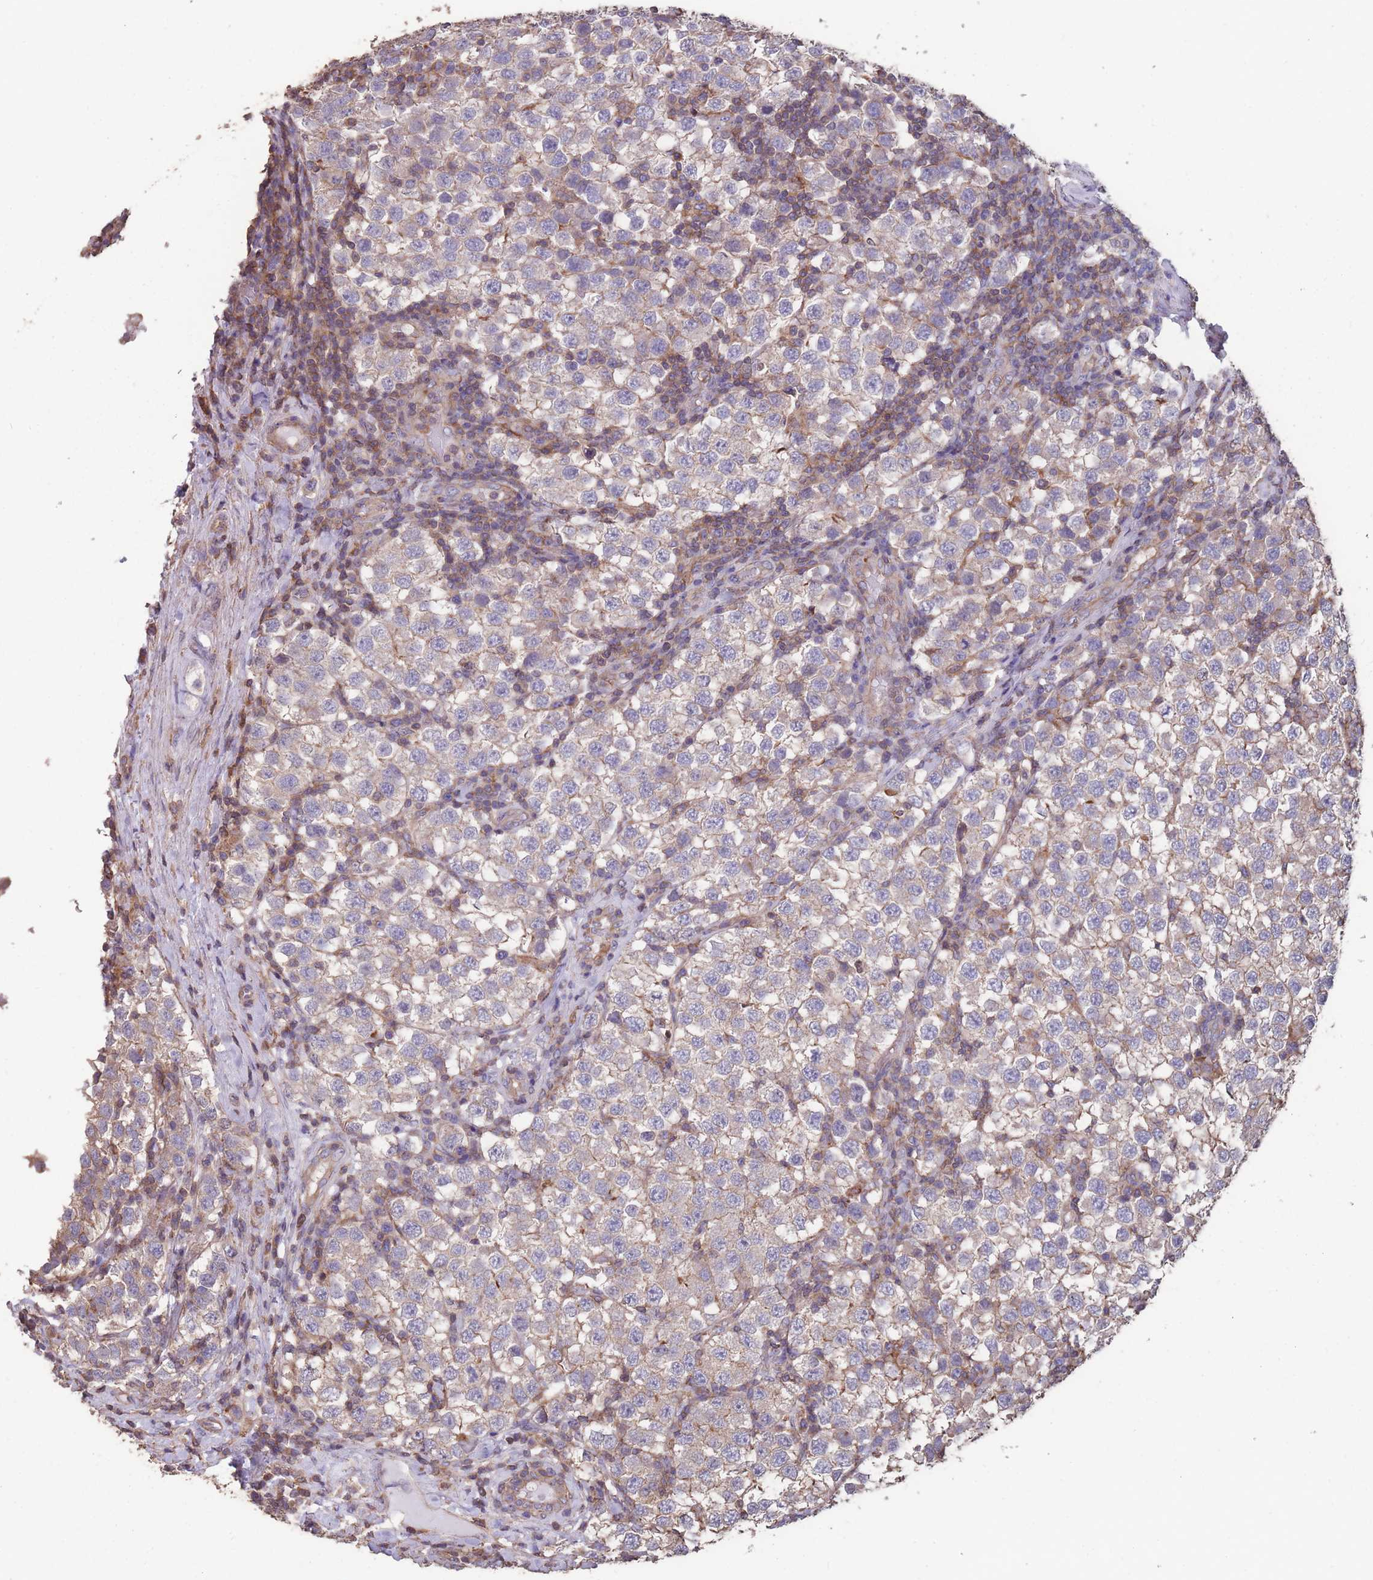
{"staining": {"intensity": "negative", "quantity": "none", "location": "none"}, "tissue": "testis cancer", "cell_type": "Tumor cells", "image_type": "cancer", "snomed": [{"axis": "morphology", "description": "Seminoma, NOS"}, {"axis": "topography", "description": "Testis"}], "caption": "Testis seminoma stained for a protein using IHC reveals no expression tumor cells.", "gene": "NUDT21", "patient": {"sex": "male", "age": 34}}